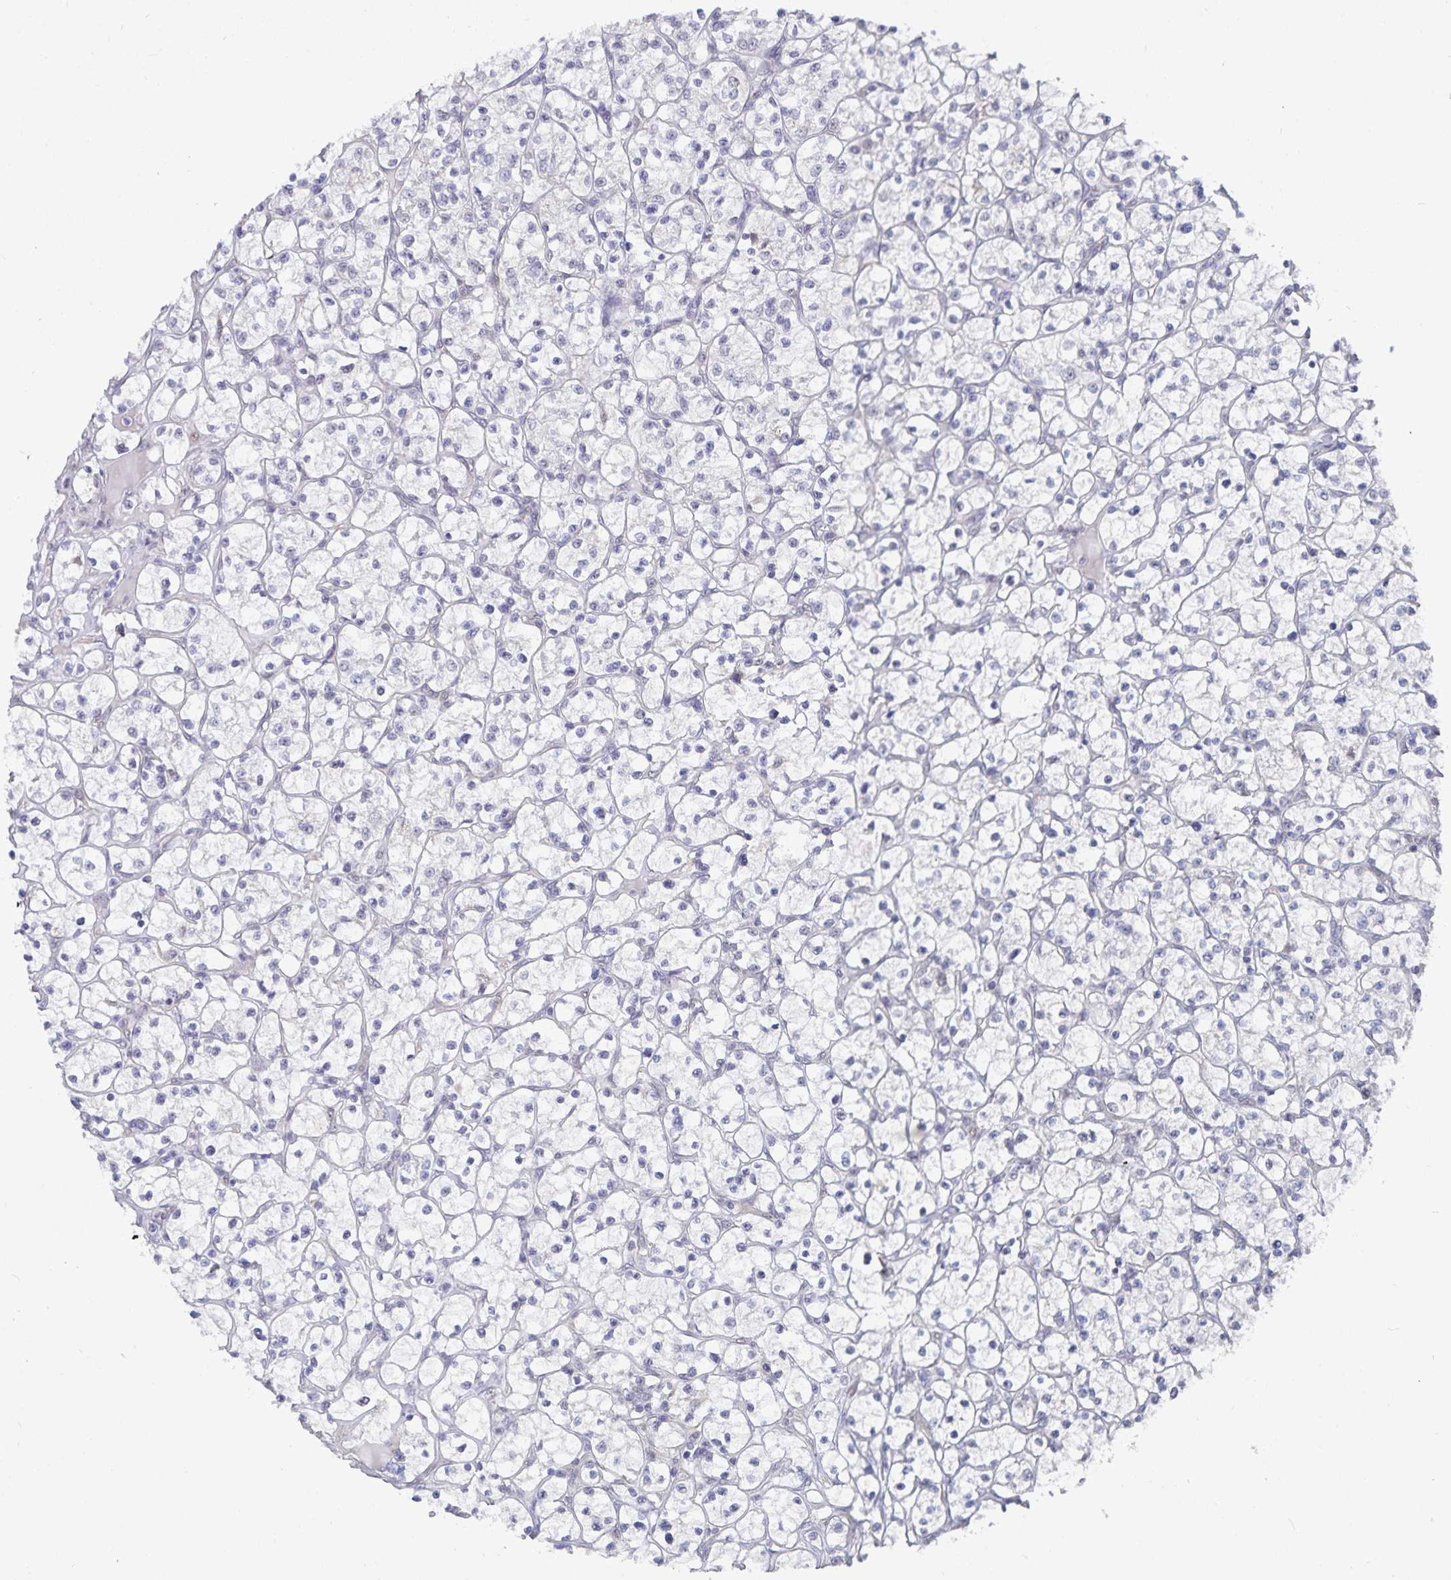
{"staining": {"intensity": "negative", "quantity": "none", "location": "none"}, "tissue": "renal cancer", "cell_type": "Tumor cells", "image_type": "cancer", "snomed": [{"axis": "morphology", "description": "Adenocarcinoma, NOS"}, {"axis": "topography", "description": "Kidney"}], "caption": "Immunohistochemistry (IHC) micrograph of neoplastic tissue: human renal cancer stained with DAB (3,3'-diaminobenzidine) shows no significant protein positivity in tumor cells.", "gene": "ATP2A2", "patient": {"sex": "female", "age": 64}}